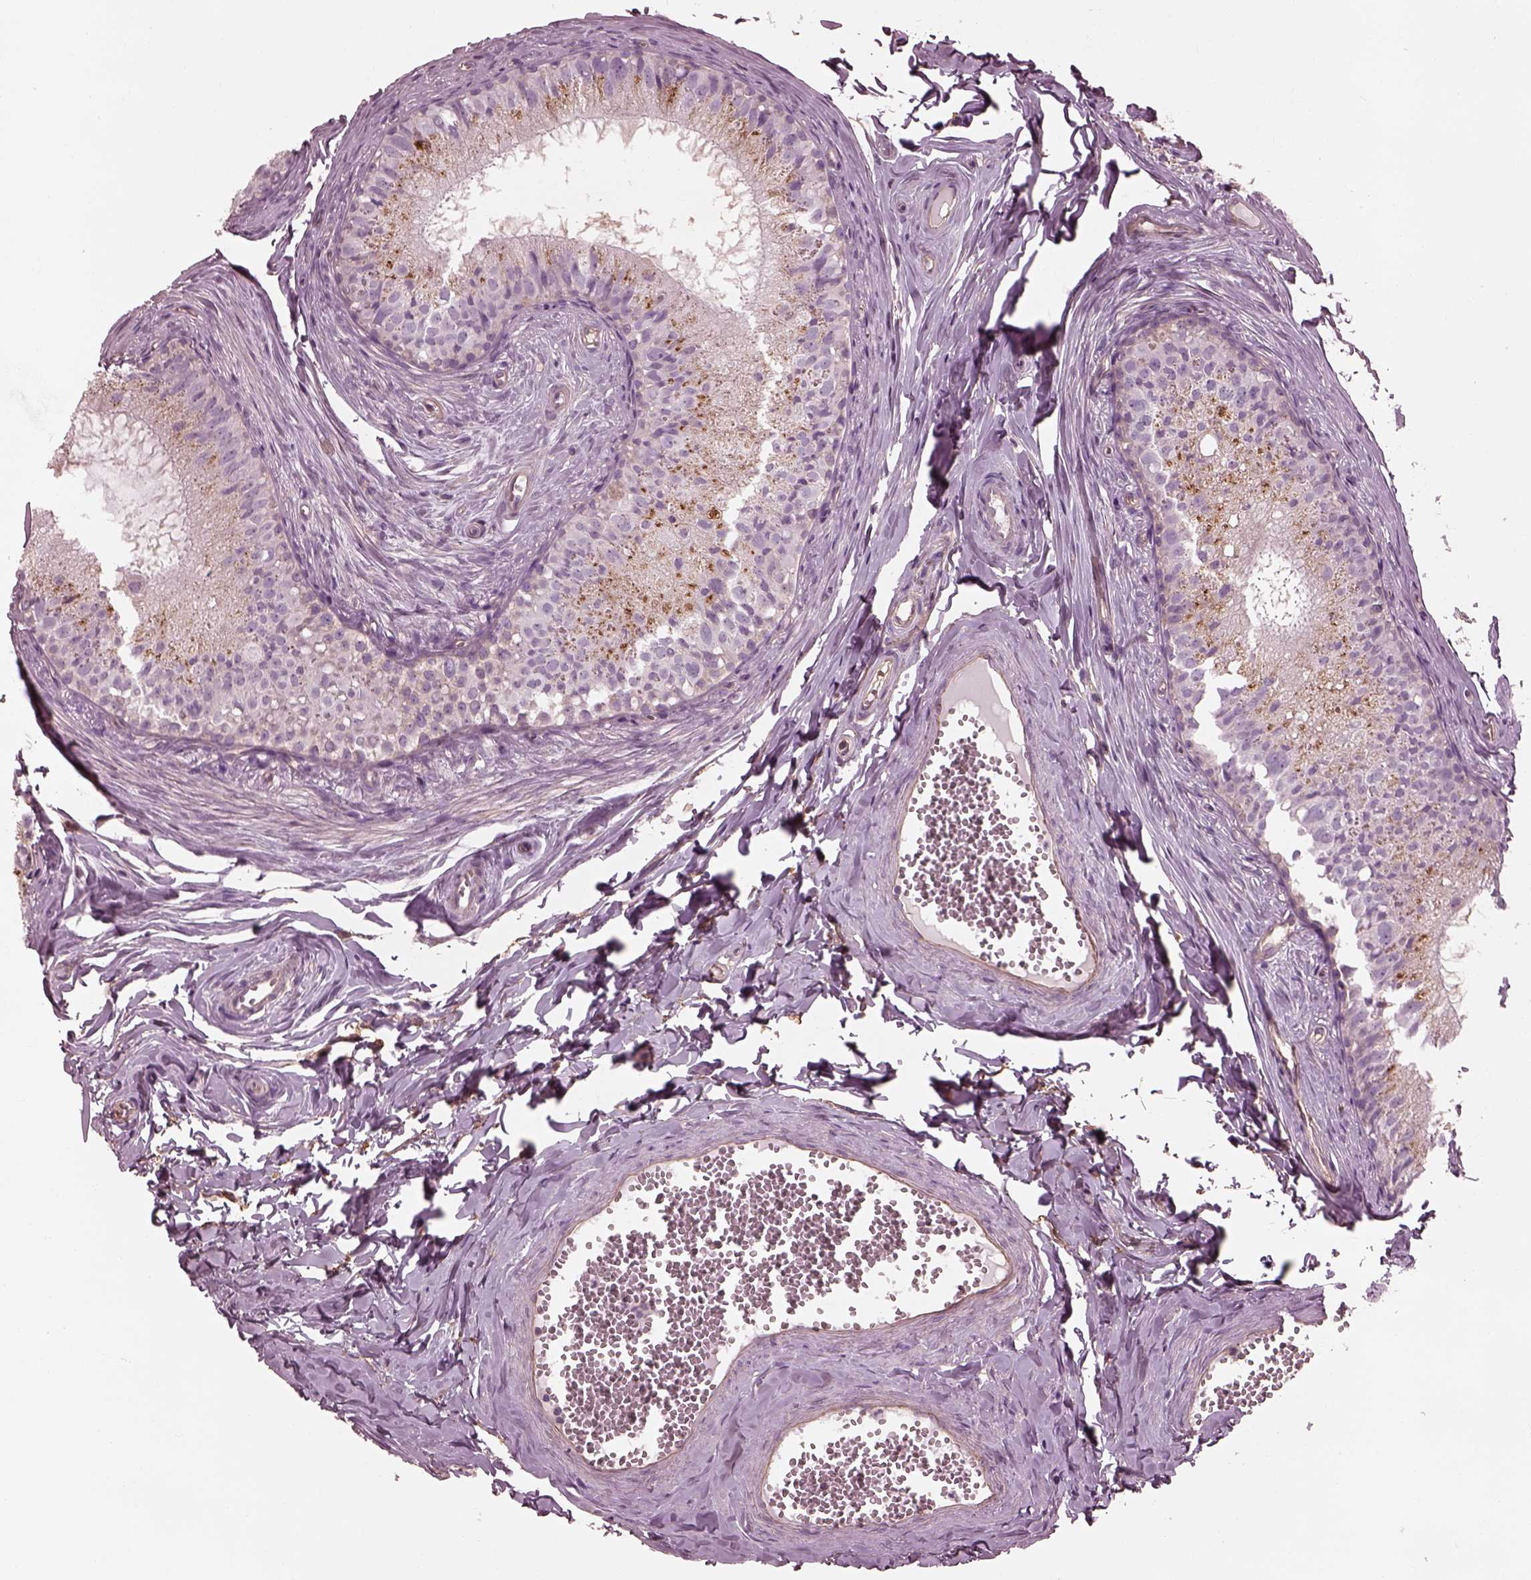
{"staining": {"intensity": "weak", "quantity": "<25%", "location": "cytoplasmic/membranous"}, "tissue": "epididymis", "cell_type": "Glandular cells", "image_type": "normal", "snomed": [{"axis": "morphology", "description": "Normal tissue, NOS"}, {"axis": "topography", "description": "Epididymis"}], "caption": "Glandular cells are negative for brown protein staining in benign epididymis. Brightfield microscopy of immunohistochemistry (IHC) stained with DAB (3,3'-diaminobenzidine) (brown) and hematoxylin (blue), captured at high magnification.", "gene": "ELAPOR1", "patient": {"sex": "male", "age": 45}}